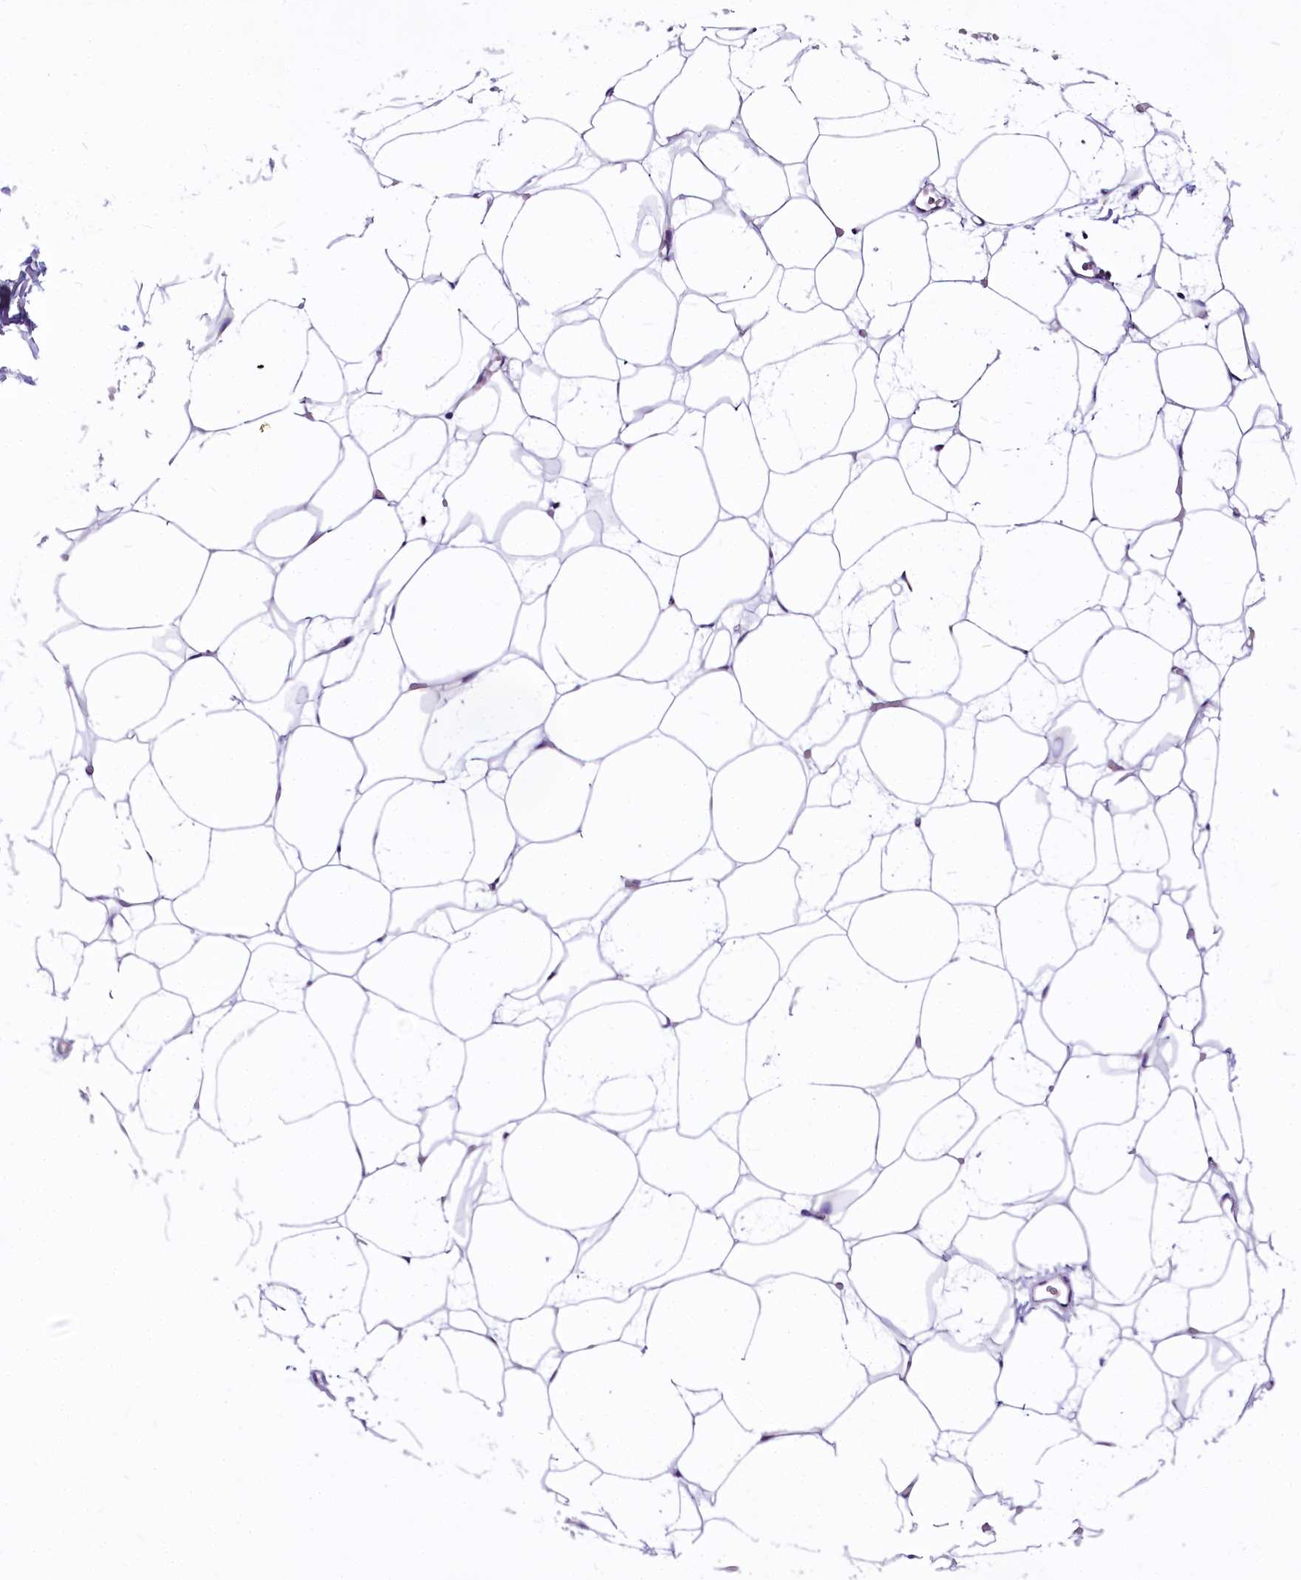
{"staining": {"intensity": "negative", "quantity": "none", "location": "none"}, "tissue": "adipose tissue", "cell_type": "Adipocytes", "image_type": "normal", "snomed": [{"axis": "morphology", "description": "Normal tissue, NOS"}, {"axis": "topography", "description": "Breast"}], "caption": "Immunohistochemistry of unremarkable human adipose tissue demonstrates no positivity in adipocytes. (Stains: DAB (3,3'-diaminobenzidine) immunohistochemistry (IHC) with hematoxylin counter stain, Microscopy: brightfield microscopy at high magnification).", "gene": "A2ML1", "patient": {"sex": "female", "age": 23}}